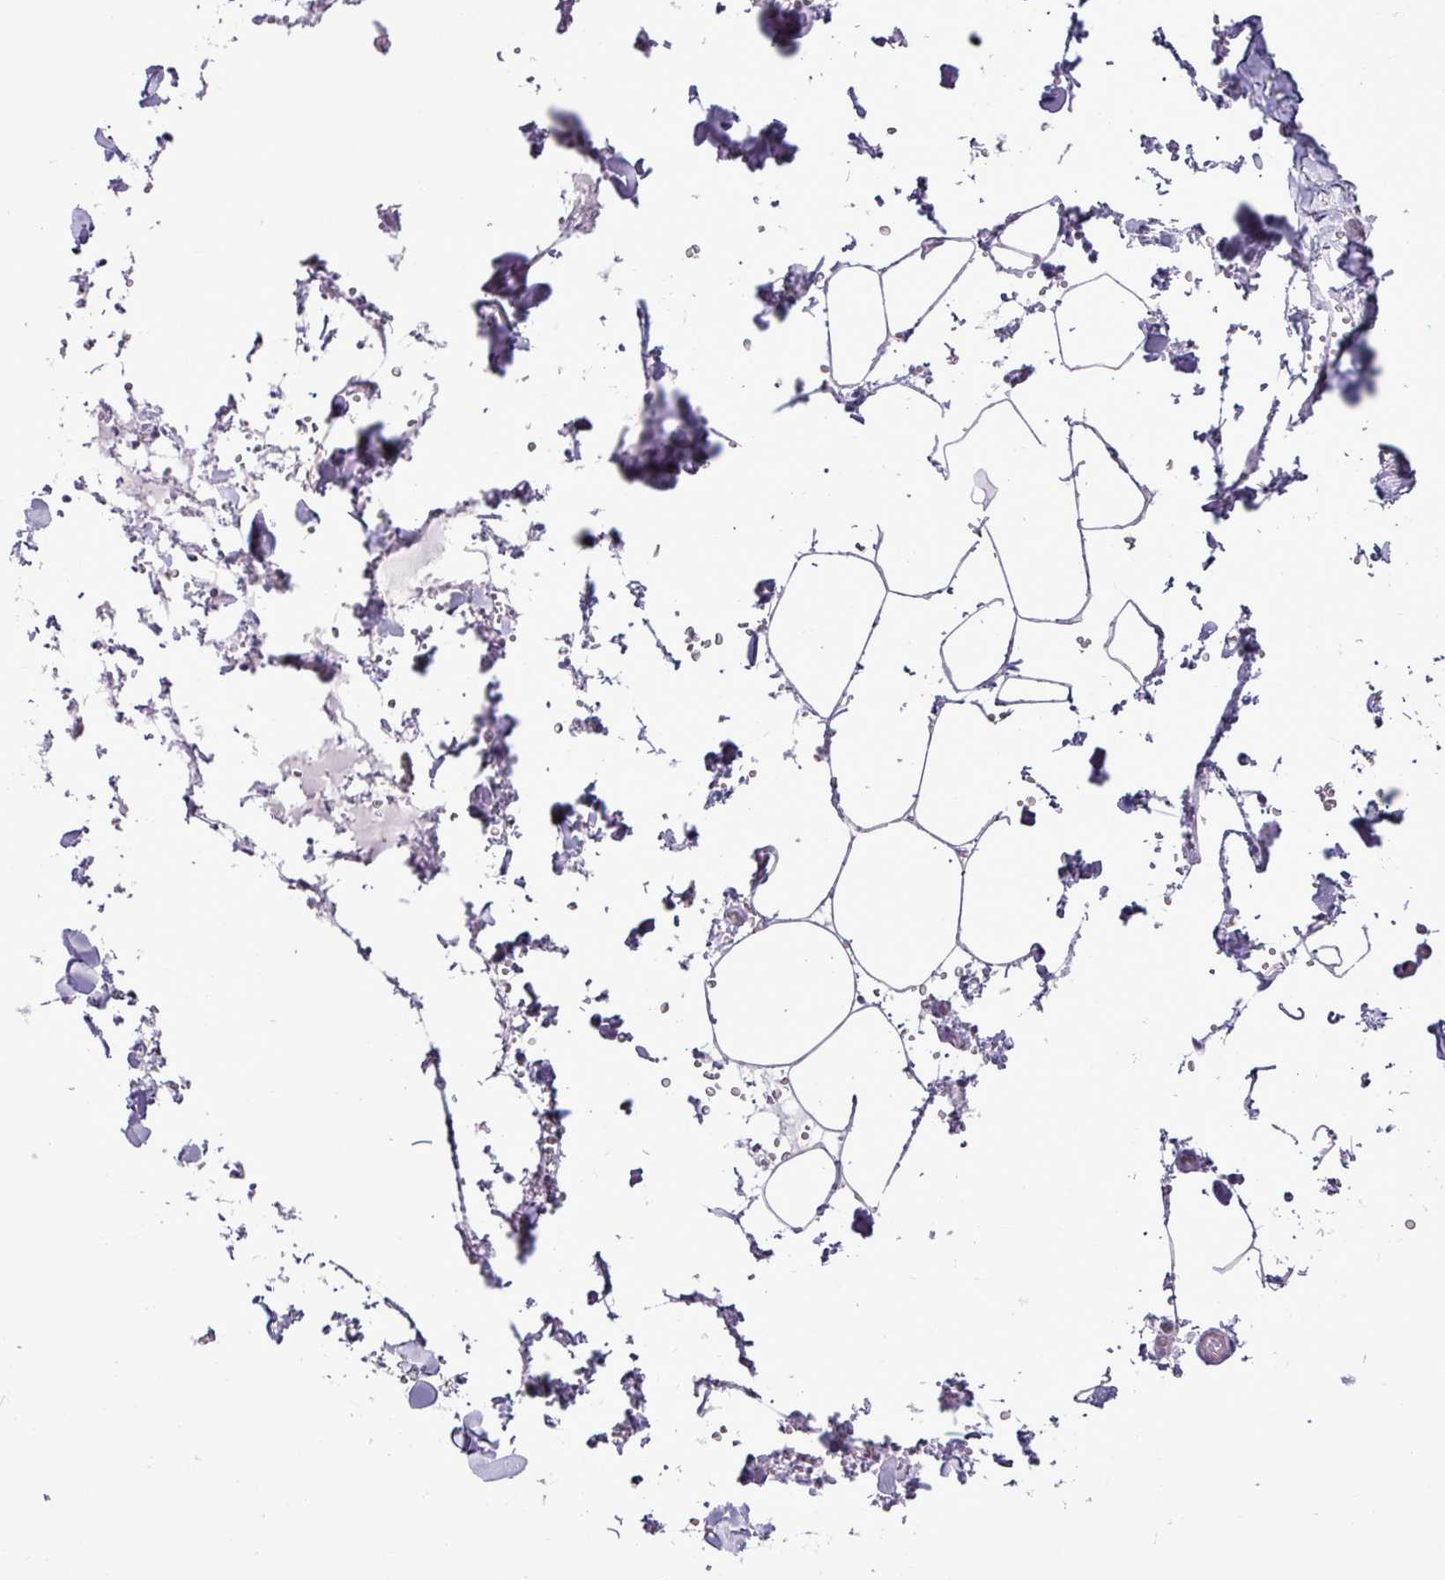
{"staining": {"intensity": "negative", "quantity": "none", "location": "none"}, "tissue": "adipose tissue", "cell_type": "Adipocytes", "image_type": "normal", "snomed": [{"axis": "morphology", "description": "Normal tissue, NOS"}, {"axis": "topography", "description": "Rectum"}, {"axis": "topography", "description": "Peripheral nerve tissue"}], "caption": "Protein analysis of normal adipose tissue demonstrates no significant expression in adipocytes. Brightfield microscopy of immunohistochemistry (IHC) stained with DAB (3,3'-diaminobenzidine) (brown) and hematoxylin (blue), captured at high magnification.", "gene": "ALDH3A1", "patient": {"sex": "female", "age": 69}}